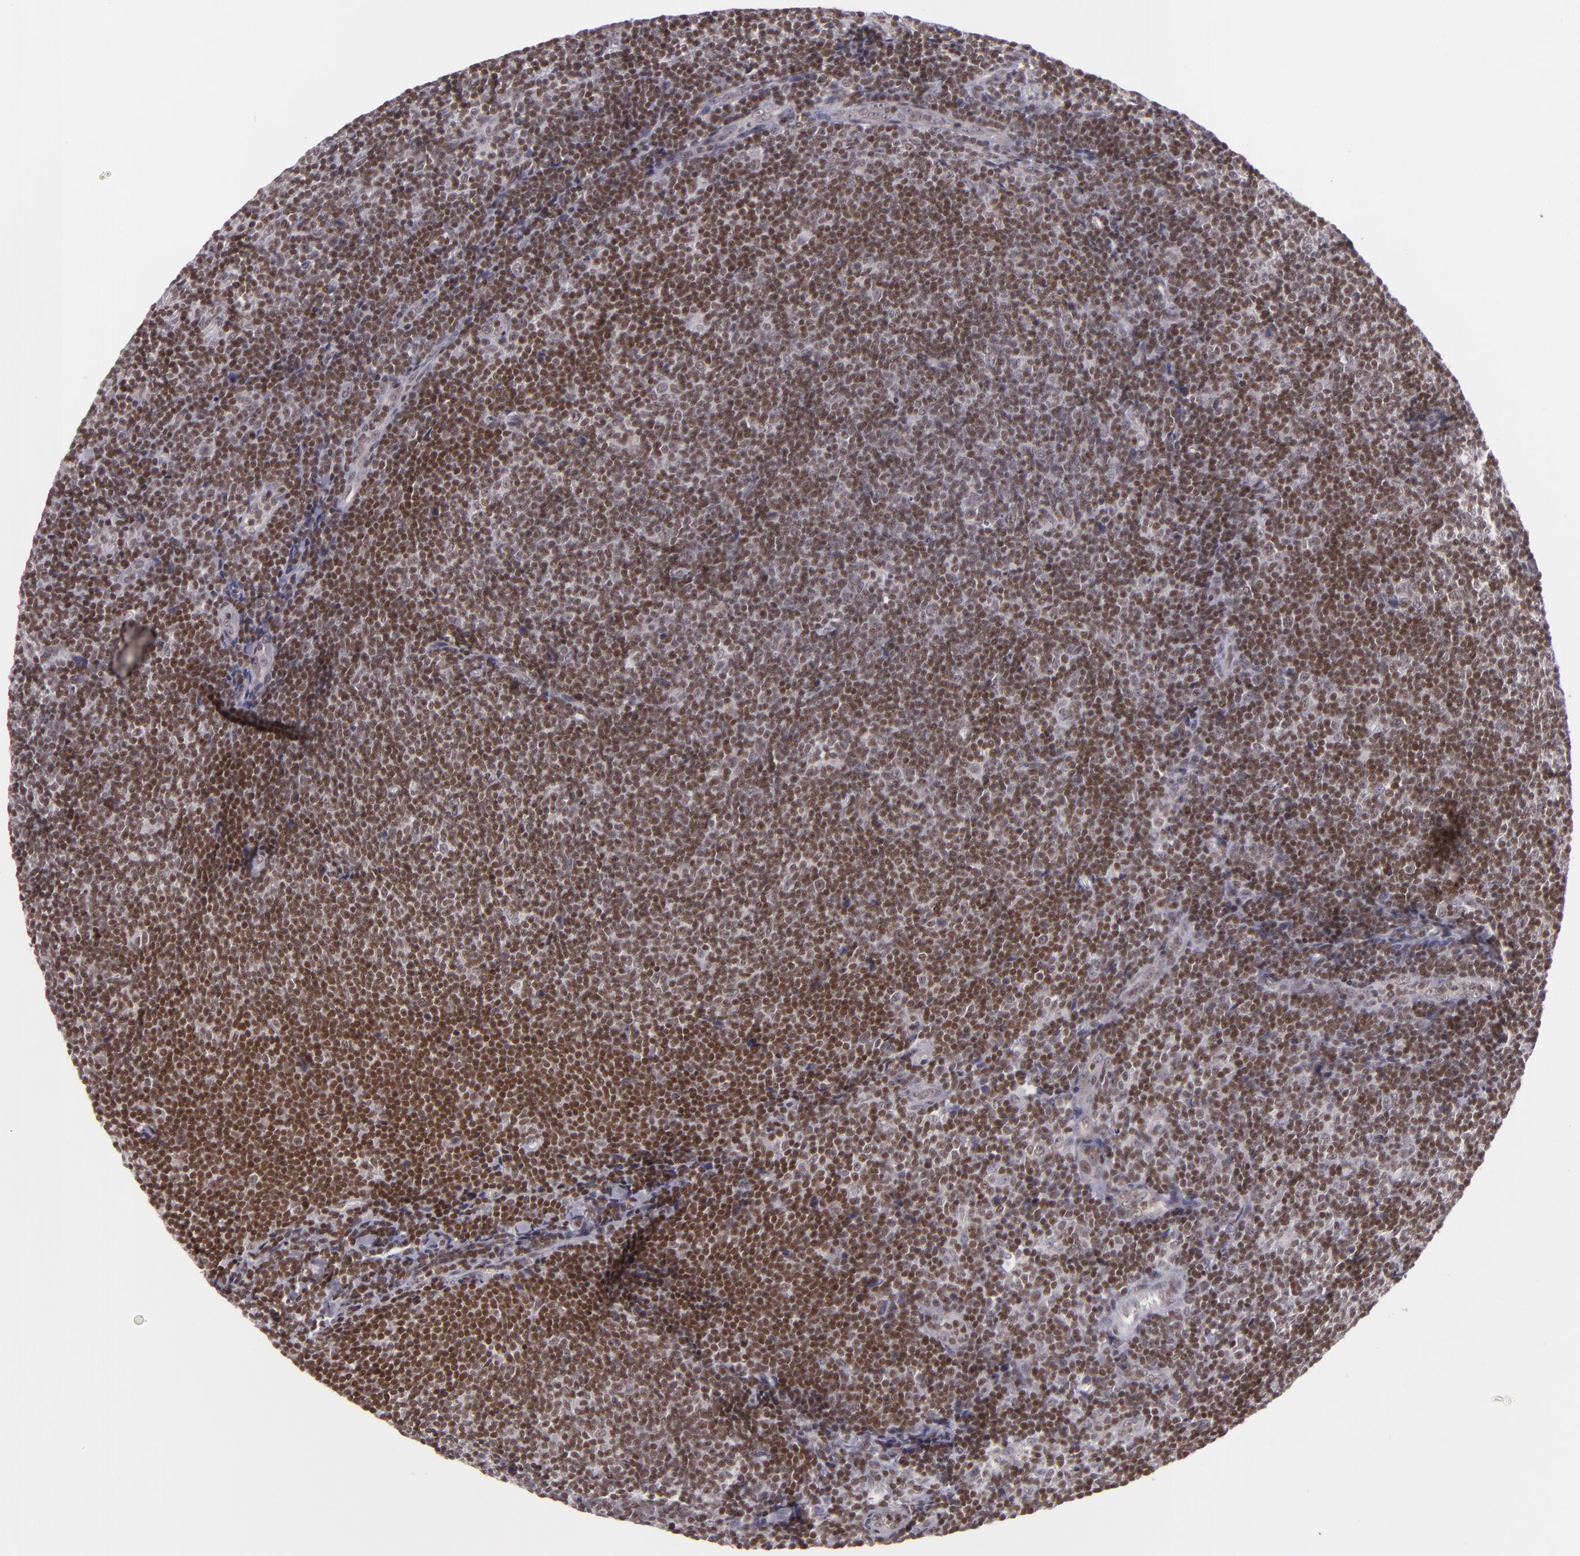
{"staining": {"intensity": "moderate", "quantity": ">75%", "location": "nuclear"}, "tissue": "lymphoma", "cell_type": "Tumor cells", "image_type": "cancer", "snomed": [{"axis": "morphology", "description": "Malignant lymphoma, non-Hodgkin's type, Low grade"}, {"axis": "topography", "description": "Lymph node"}], "caption": "Immunohistochemistry photomicrograph of human lymphoma stained for a protein (brown), which exhibits medium levels of moderate nuclear staining in approximately >75% of tumor cells.", "gene": "ZFX", "patient": {"sex": "male", "age": 49}}